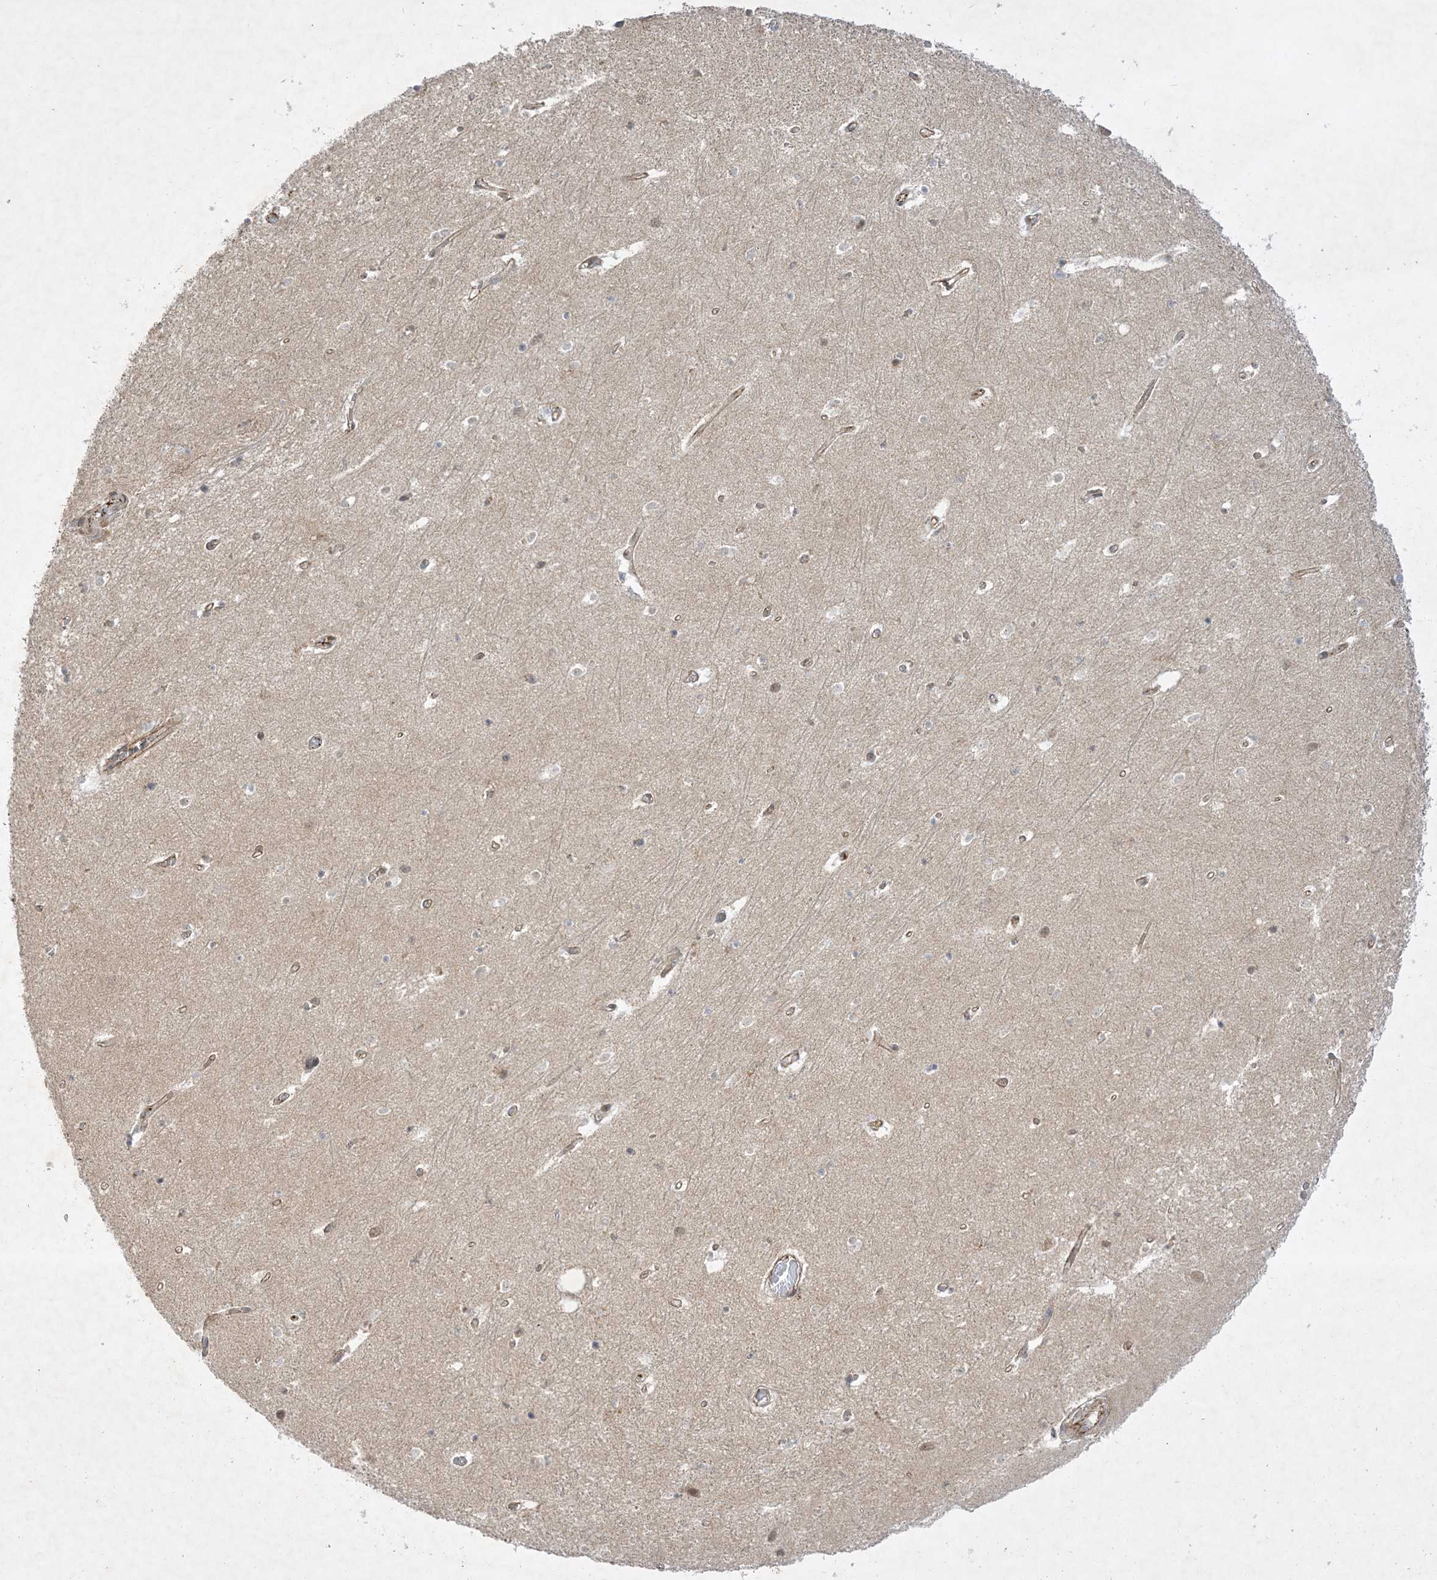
{"staining": {"intensity": "negative", "quantity": "none", "location": "none"}, "tissue": "hippocampus", "cell_type": "Glial cells", "image_type": "normal", "snomed": [{"axis": "morphology", "description": "Normal tissue, NOS"}, {"axis": "topography", "description": "Hippocampus"}], "caption": "Immunohistochemical staining of normal hippocampus shows no significant positivity in glial cells. (Brightfield microscopy of DAB (3,3'-diaminobenzidine) IHC at high magnification).", "gene": "NAF1", "patient": {"sex": "female", "age": 64}}